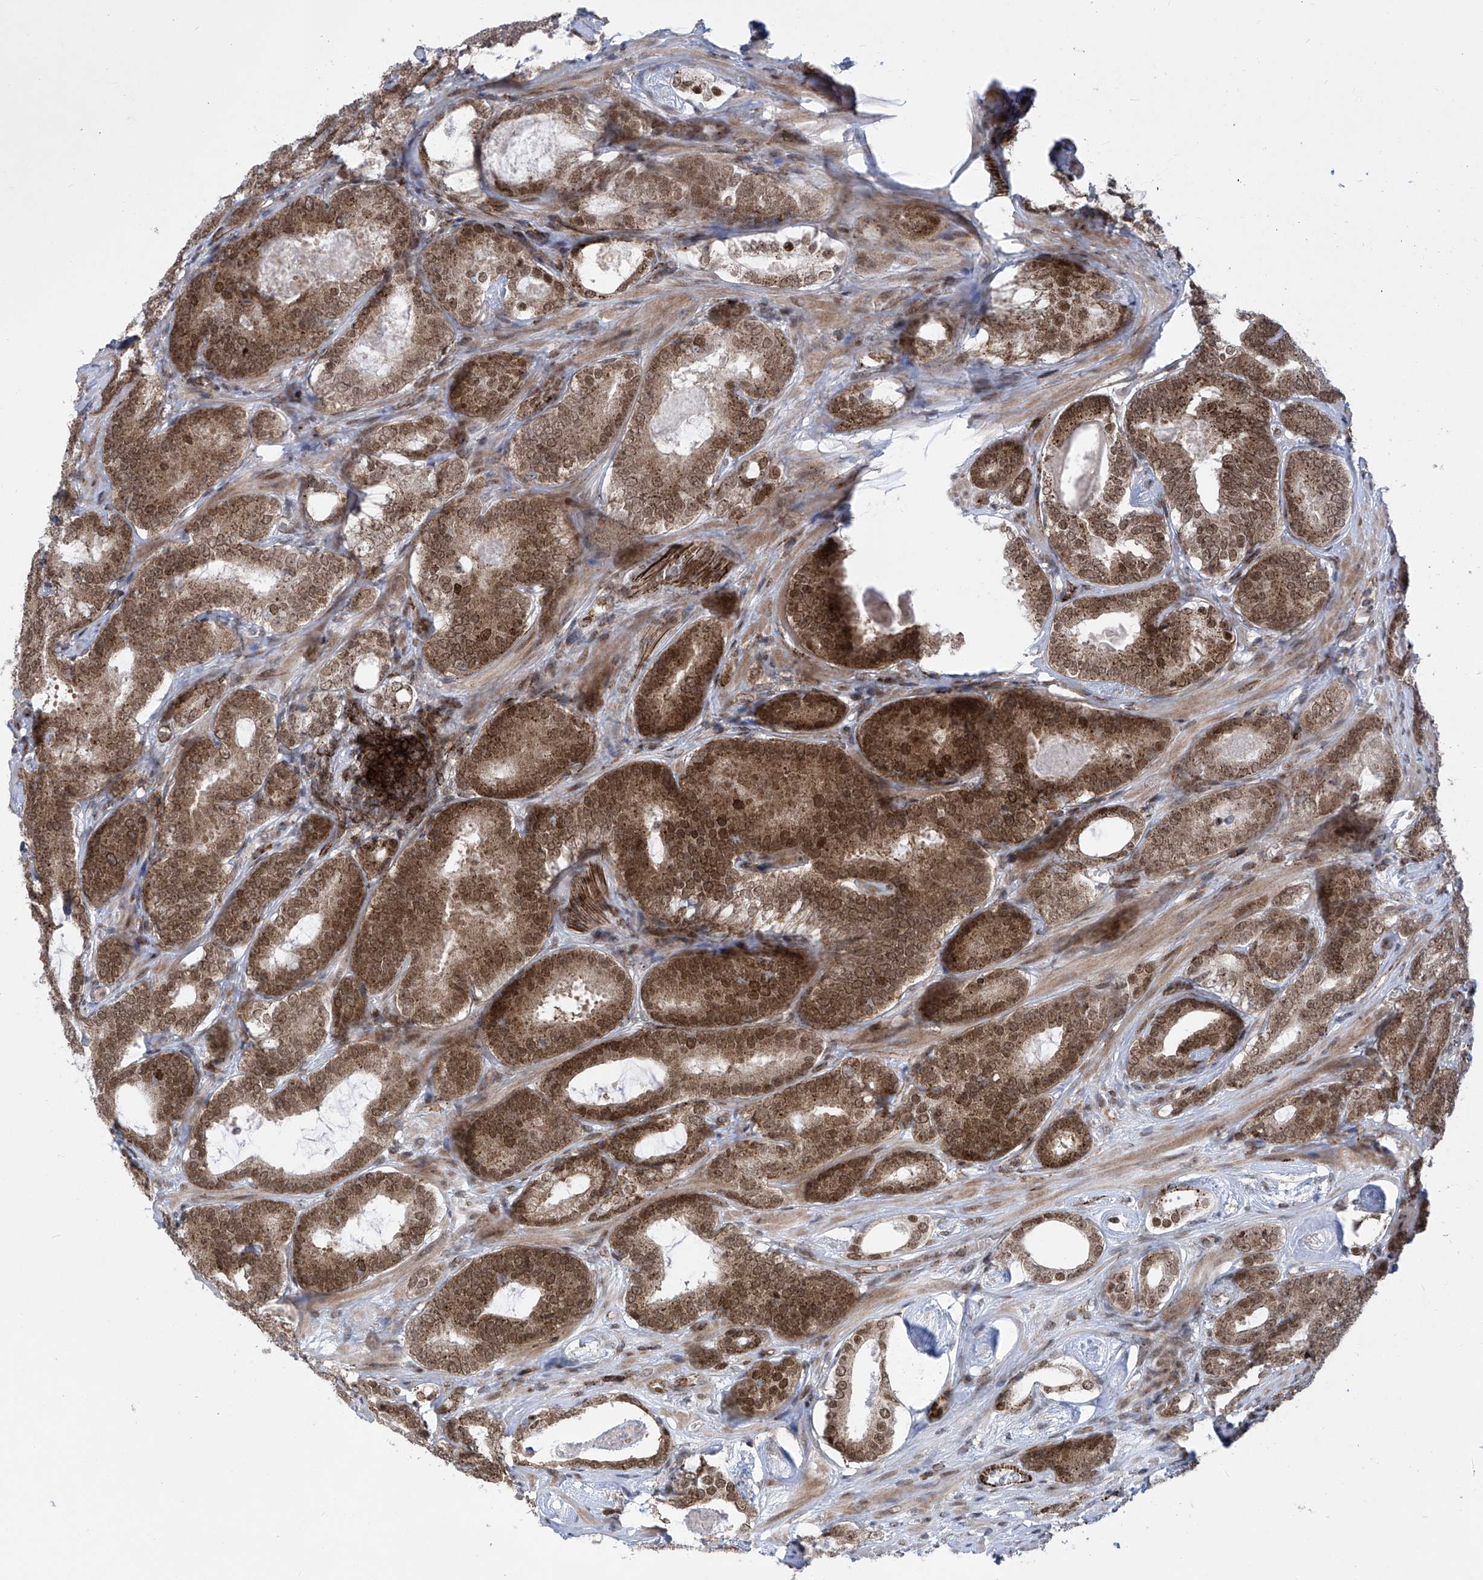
{"staining": {"intensity": "strong", "quantity": ">75%", "location": "cytoplasmic/membranous,nuclear"}, "tissue": "prostate cancer", "cell_type": "Tumor cells", "image_type": "cancer", "snomed": [{"axis": "morphology", "description": "Adenocarcinoma, High grade"}, {"axis": "topography", "description": "Prostate"}], "caption": "Strong cytoplasmic/membranous and nuclear positivity for a protein is appreciated in about >75% of tumor cells of prostate cancer using immunohistochemistry (IHC).", "gene": "CEP290", "patient": {"sex": "male", "age": 66}}